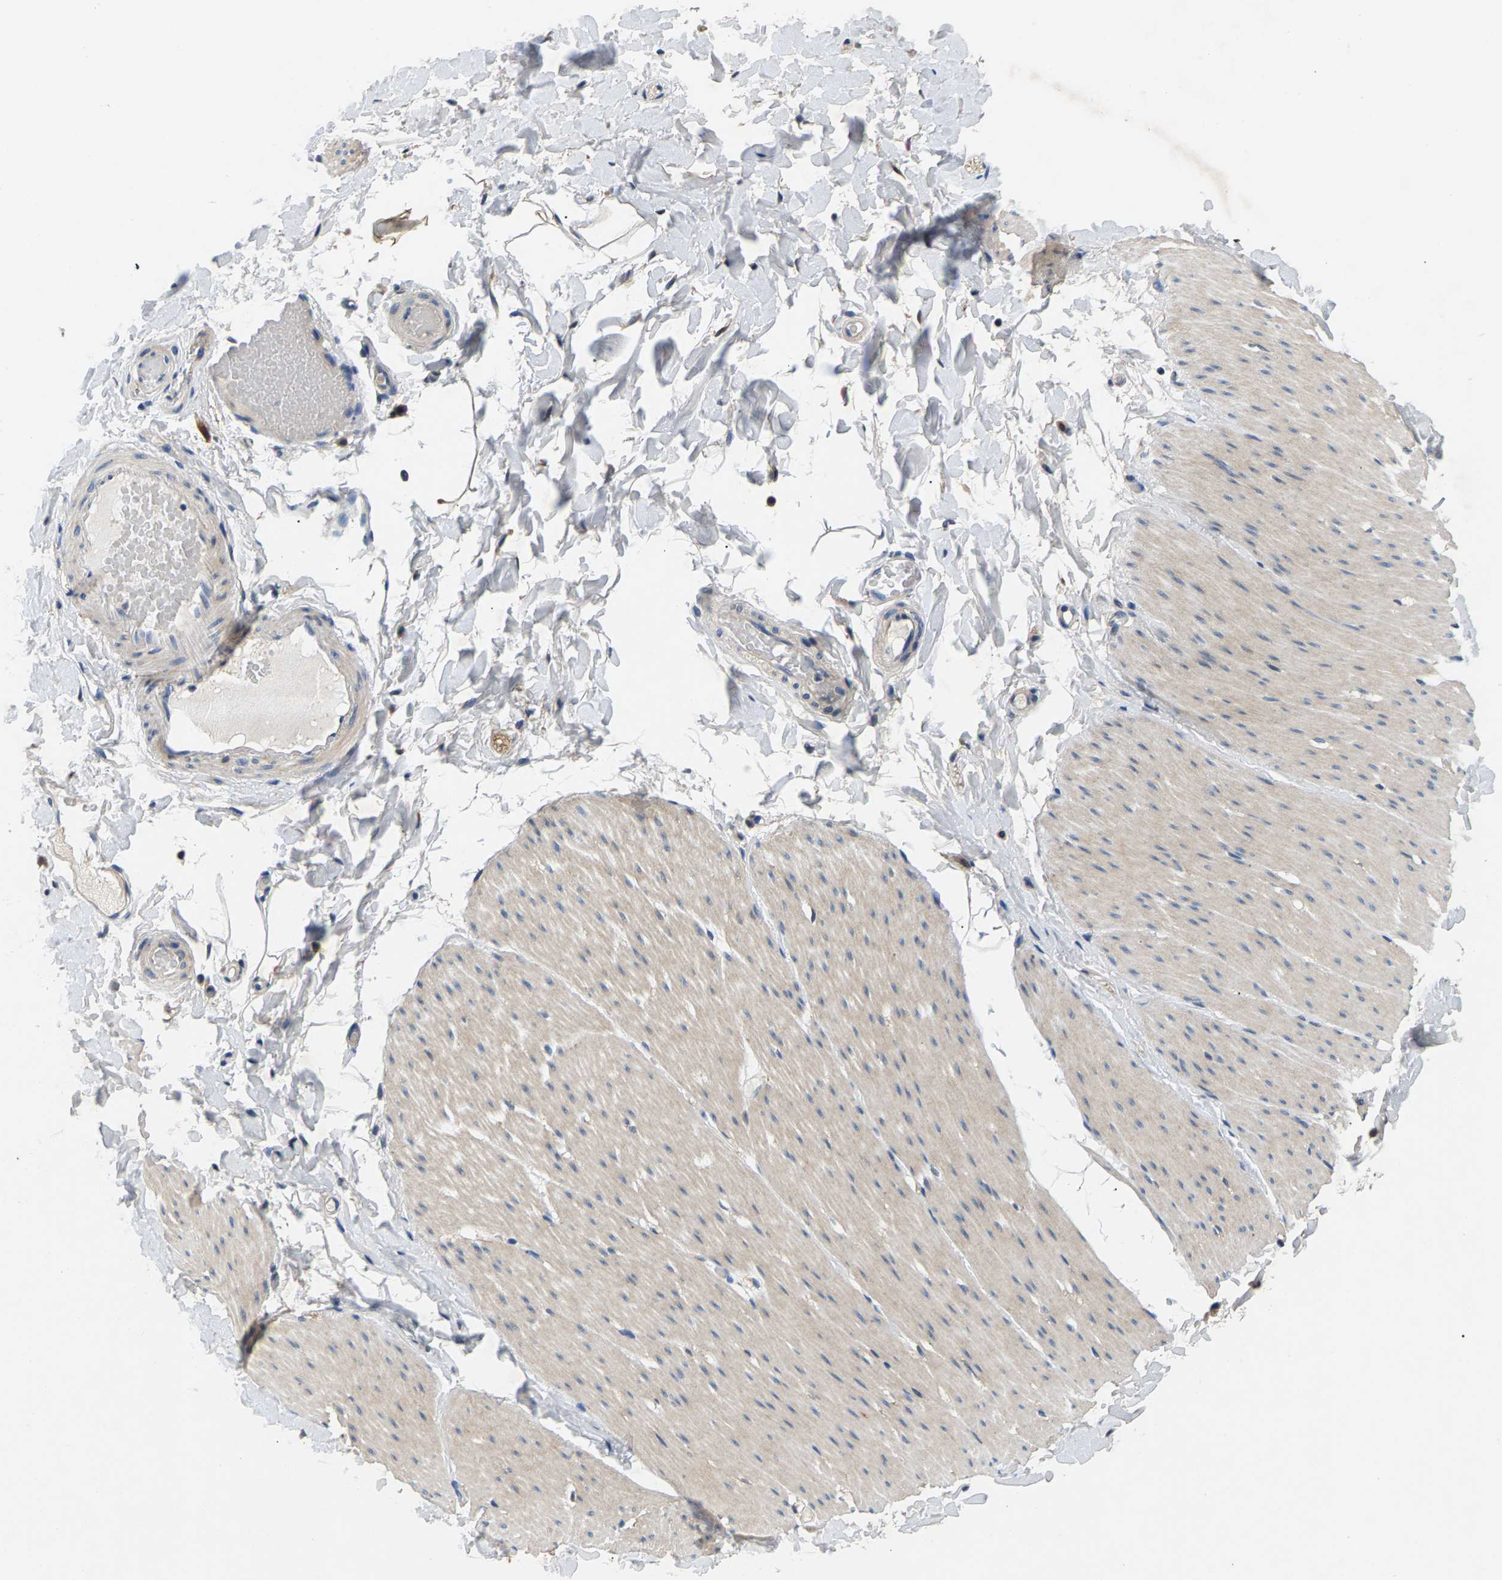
{"staining": {"intensity": "weak", "quantity": ">75%", "location": "cytoplasmic/membranous"}, "tissue": "smooth muscle", "cell_type": "Smooth muscle cells", "image_type": "normal", "snomed": [{"axis": "morphology", "description": "Normal tissue, NOS"}, {"axis": "topography", "description": "Smooth muscle"}, {"axis": "topography", "description": "Colon"}], "caption": "Immunohistochemistry (IHC) micrograph of benign smooth muscle stained for a protein (brown), which shows low levels of weak cytoplasmic/membranous expression in approximately >75% of smooth muscle cells.", "gene": "NT5C", "patient": {"sex": "male", "age": 67}}